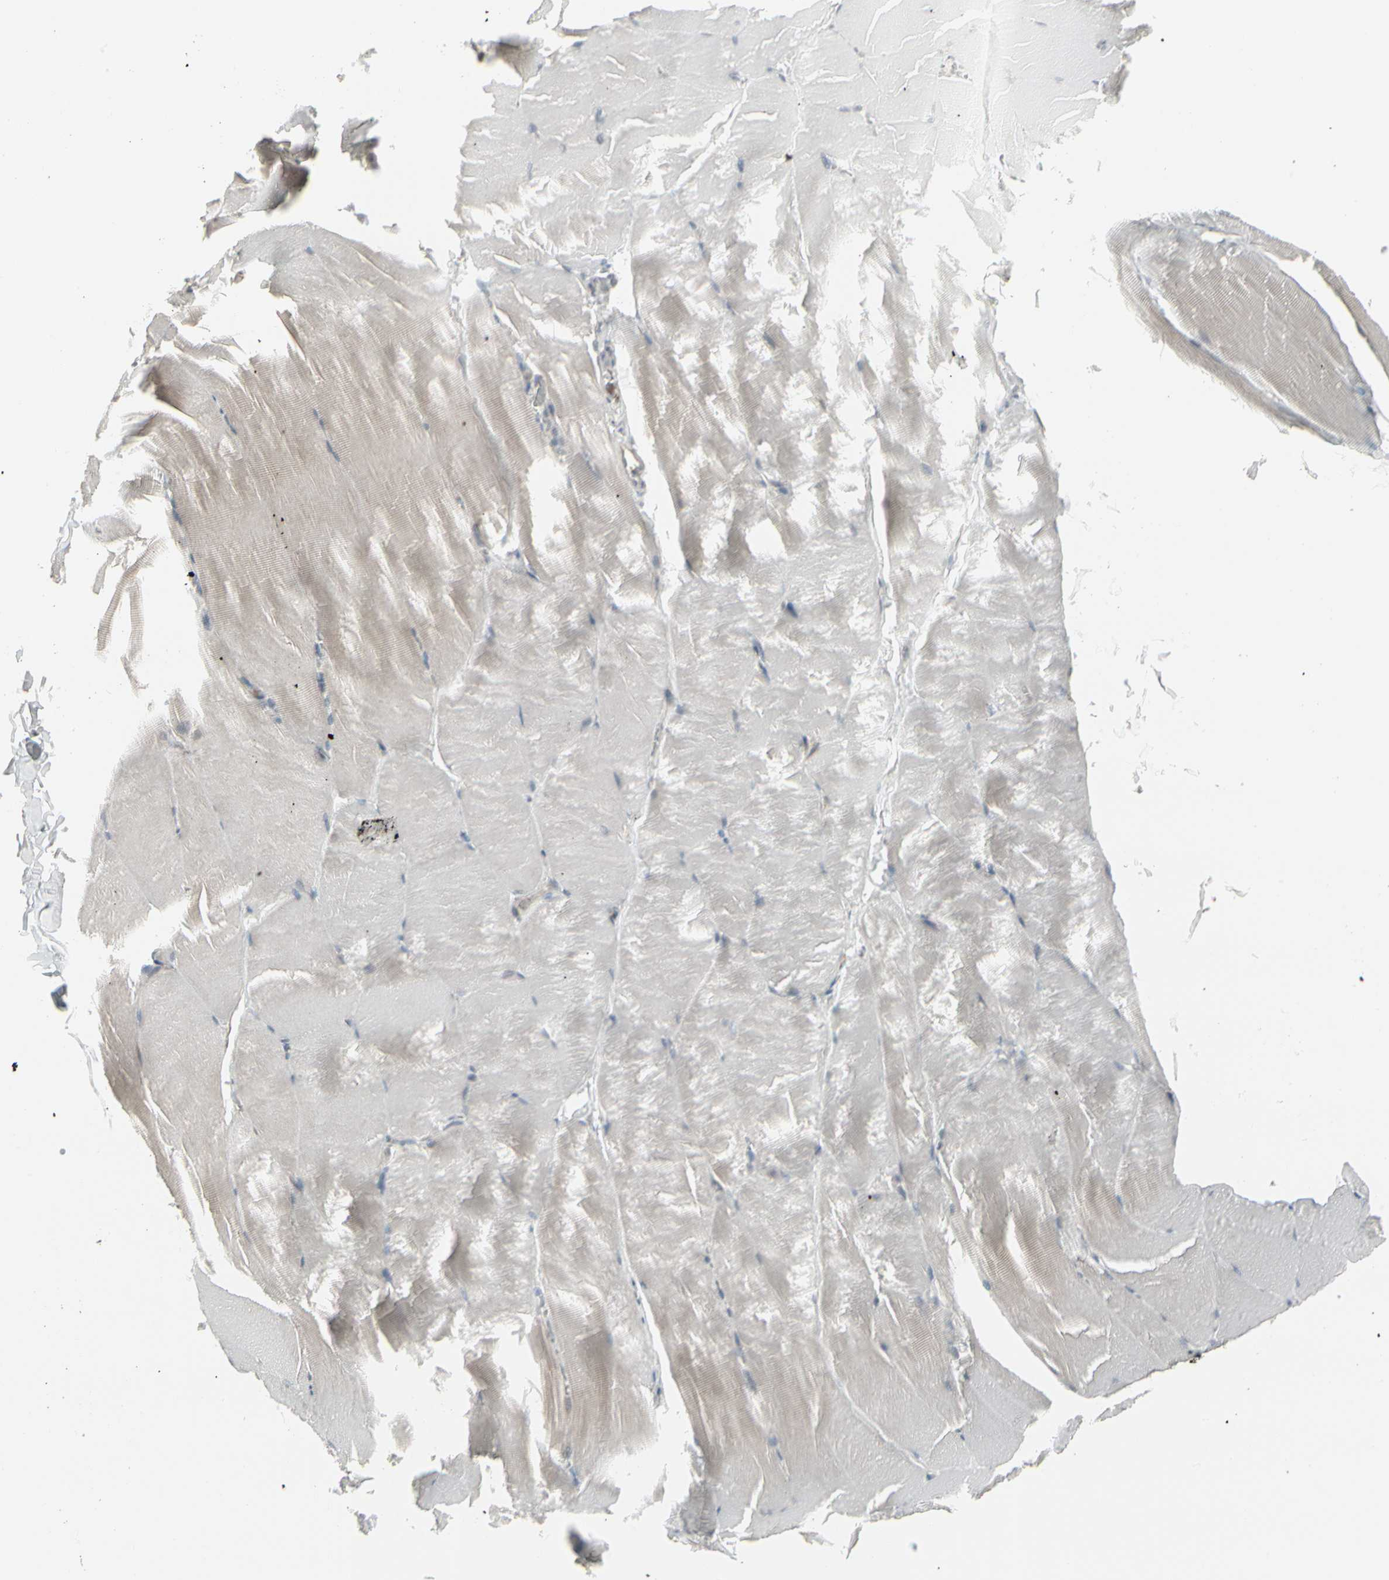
{"staining": {"intensity": "negative", "quantity": "none", "location": "none"}, "tissue": "skeletal muscle", "cell_type": "Myocytes", "image_type": "normal", "snomed": [{"axis": "morphology", "description": "Normal tissue, NOS"}, {"axis": "topography", "description": "Skeletal muscle"}], "caption": "An IHC image of benign skeletal muscle is shown. There is no staining in myocytes of skeletal muscle.", "gene": "EPS15", "patient": {"sex": "male", "age": 71}}